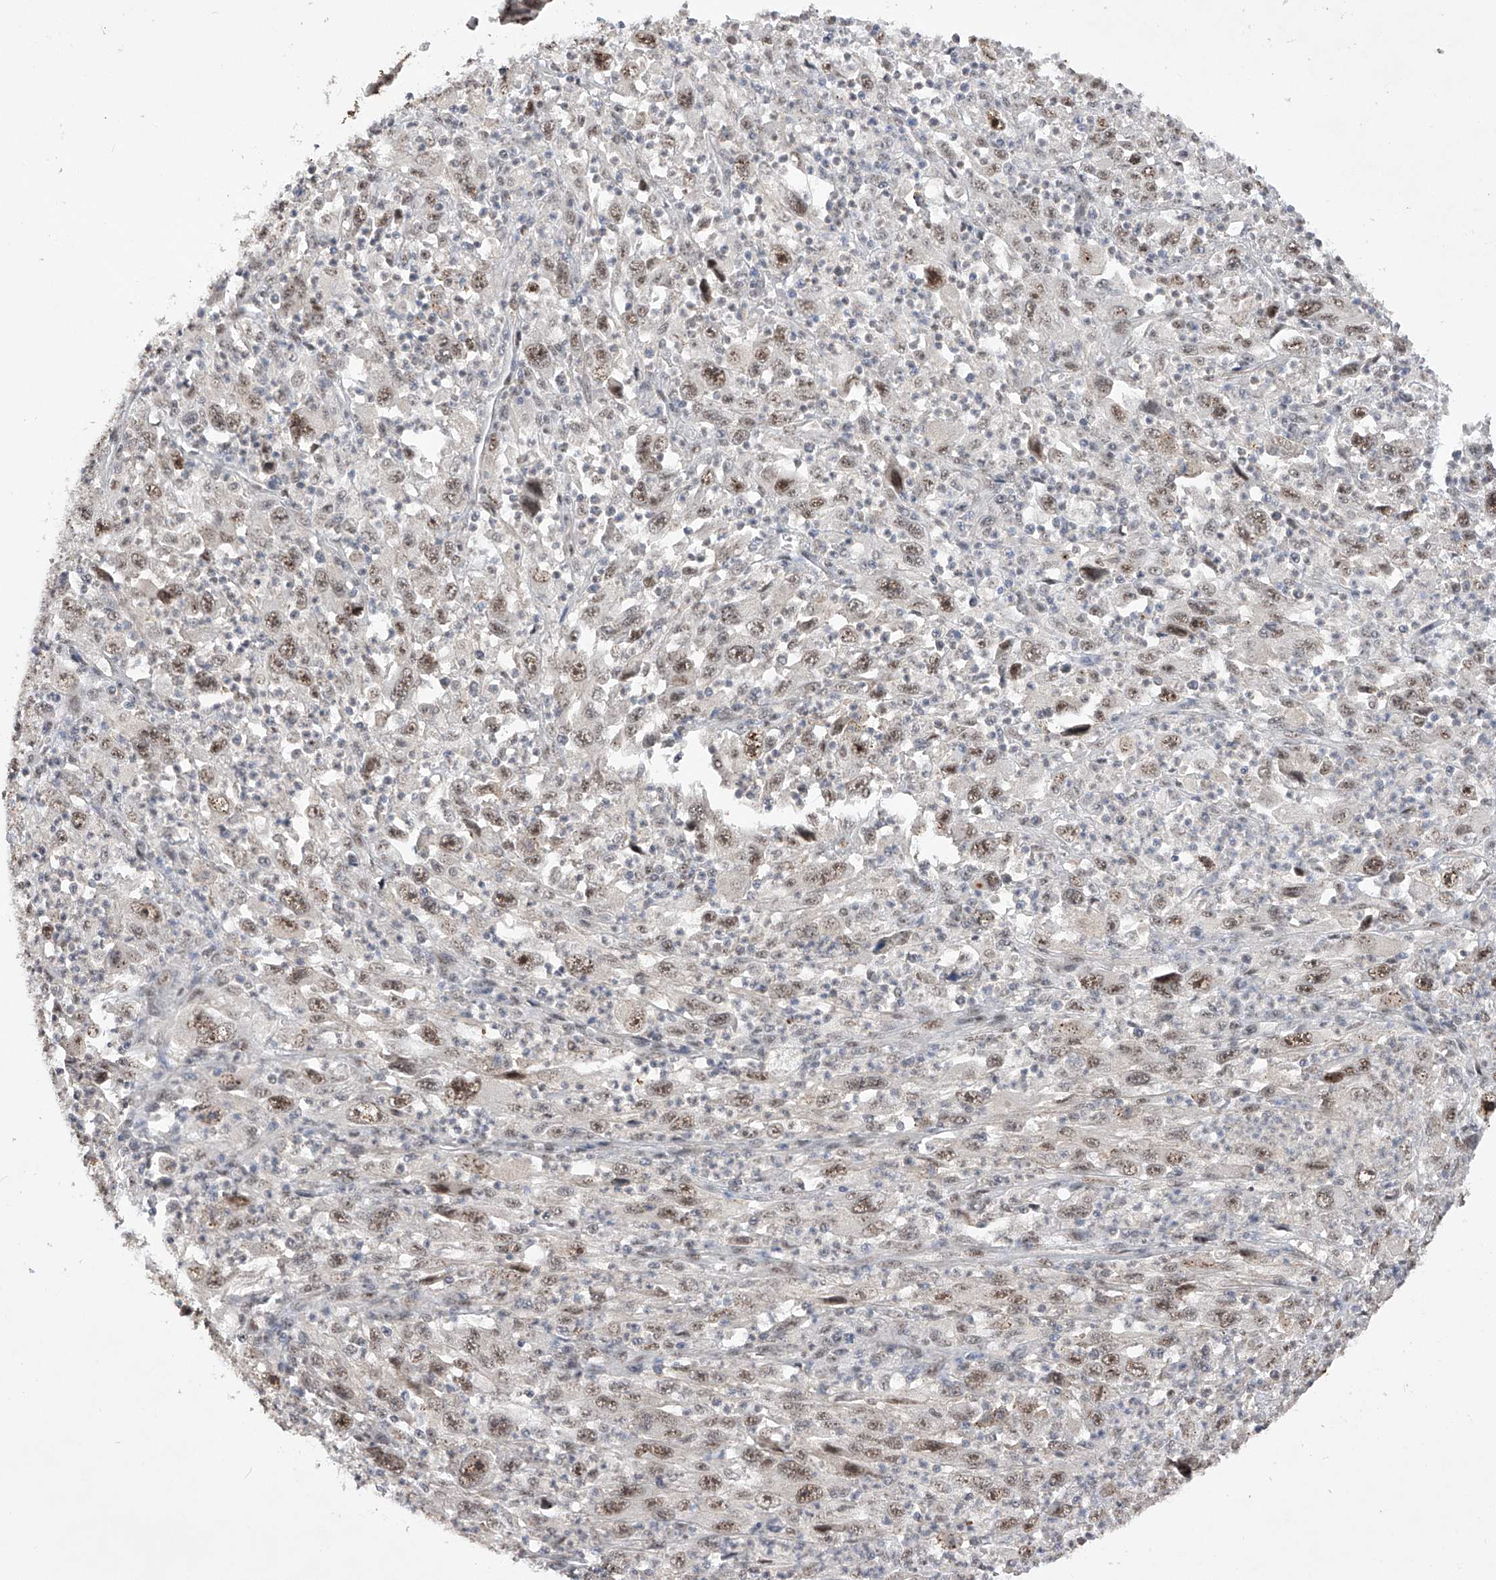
{"staining": {"intensity": "moderate", "quantity": ">75%", "location": "nuclear"}, "tissue": "melanoma", "cell_type": "Tumor cells", "image_type": "cancer", "snomed": [{"axis": "morphology", "description": "Malignant melanoma, Metastatic site"}, {"axis": "topography", "description": "Skin"}], "caption": "IHC image of malignant melanoma (metastatic site) stained for a protein (brown), which displays medium levels of moderate nuclear staining in approximately >75% of tumor cells.", "gene": "NFATC4", "patient": {"sex": "female", "age": 56}}